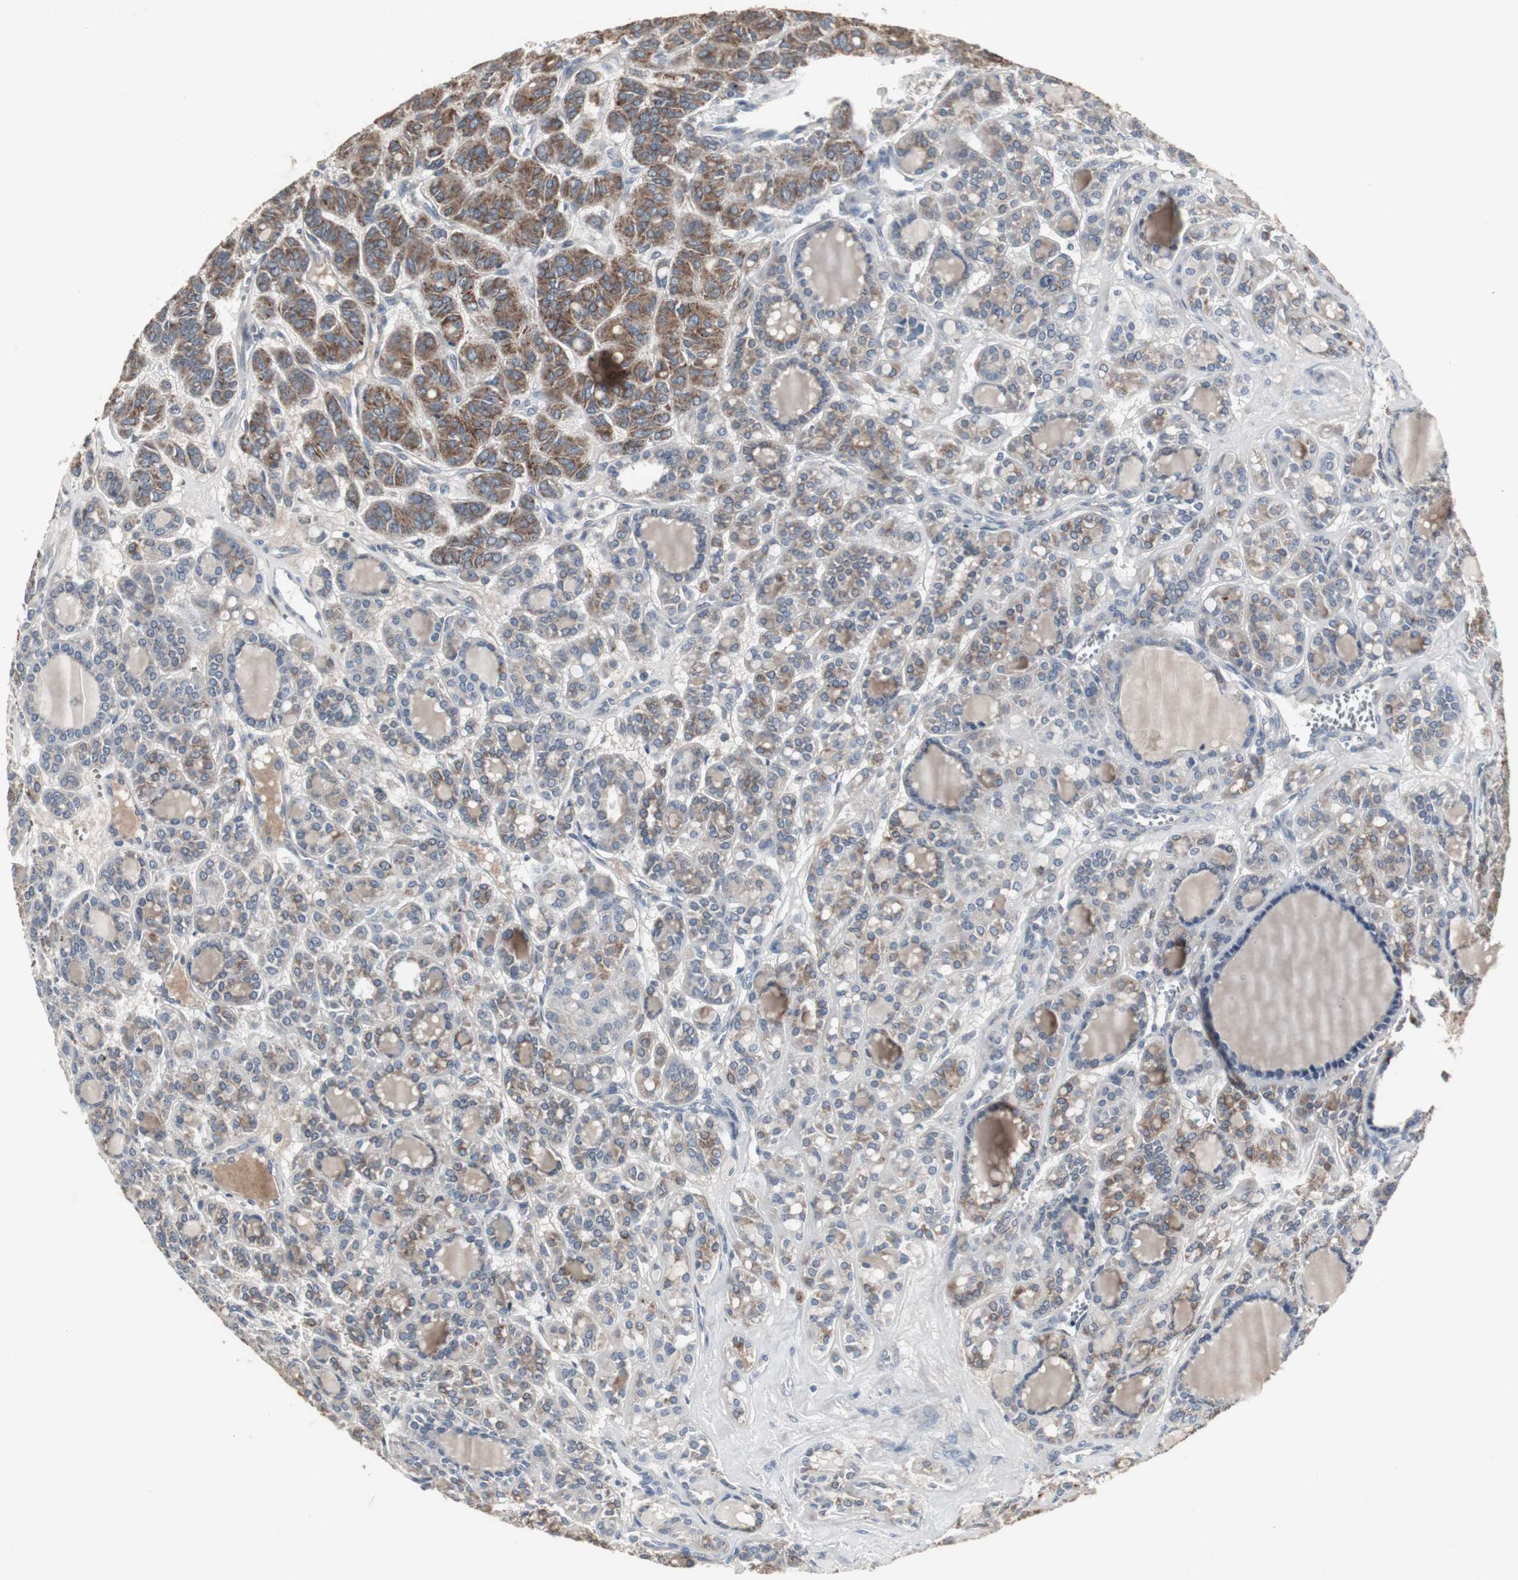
{"staining": {"intensity": "strong", "quantity": ">75%", "location": "cytoplasmic/membranous"}, "tissue": "thyroid cancer", "cell_type": "Tumor cells", "image_type": "cancer", "snomed": [{"axis": "morphology", "description": "Follicular adenoma carcinoma, NOS"}, {"axis": "topography", "description": "Thyroid gland"}], "caption": "The immunohistochemical stain labels strong cytoplasmic/membranous staining in tumor cells of thyroid follicular adenoma carcinoma tissue. The protein is stained brown, and the nuclei are stained in blue (DAB (3,3'-diaminobenzidine) IHC with brightfield microscopy, high magnification).", "gene": "ACAA1", "patient": {"sex": "female", "age": 71}}